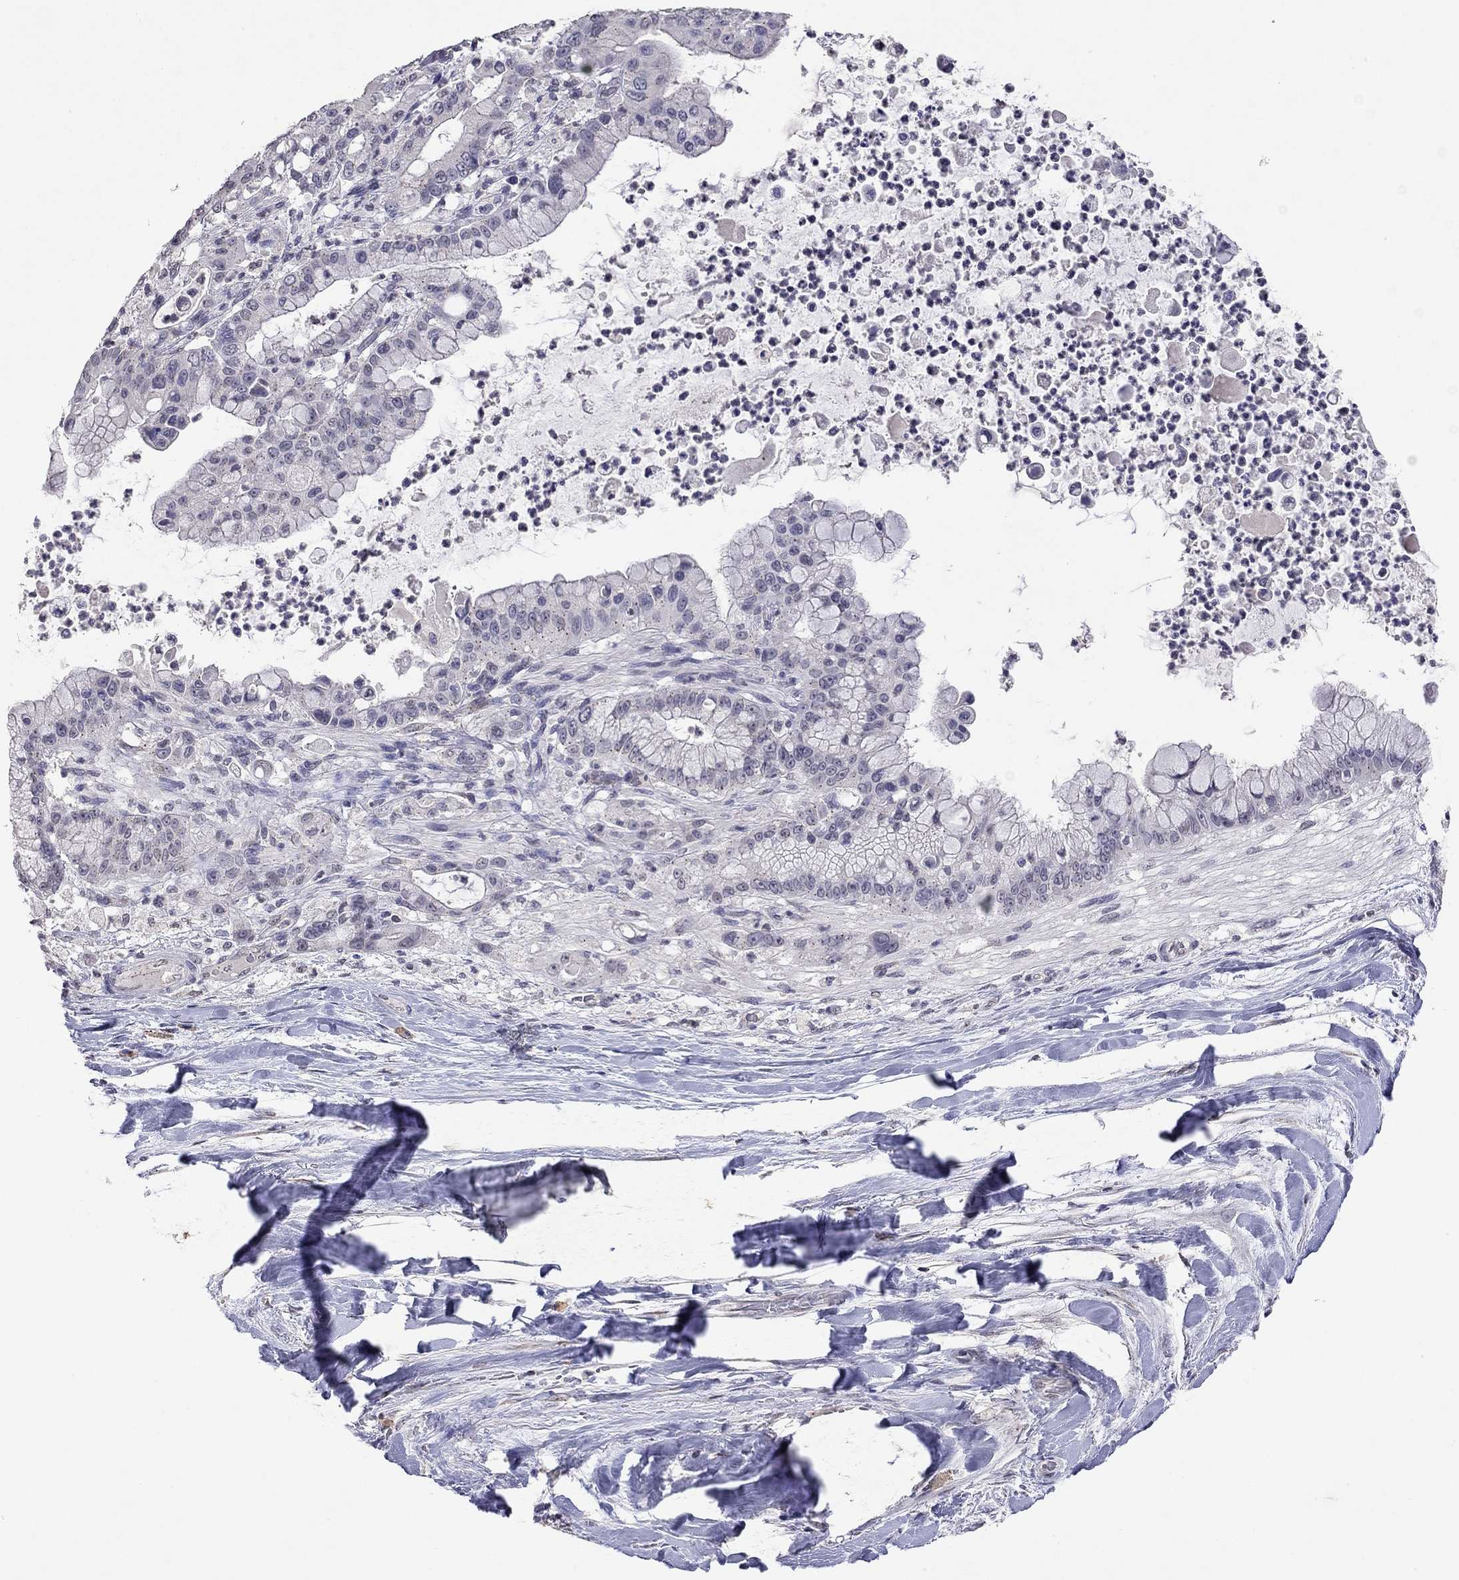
{"staining": {"intensity": "negative", "quantity": "none", "location": "none"}, "tissue": "liver cancer", "cell_type": "Tumor cells", "image_type": "cancer", "snomed": [{"axis": "morphology", "description": "Cholangiocarcinoma"}, {"axis": "topography", "description": "Liver"}], "caption": "An IHC histopathology image of liver cancer (cholangiocarcinoma) is shown. There is no staining in tumor cells of liver cancer (cholangiocarcinoma). Nuclei are stained in blue.", "gene": "WNK3", "patient": {"sex": "female", "age": 54}}